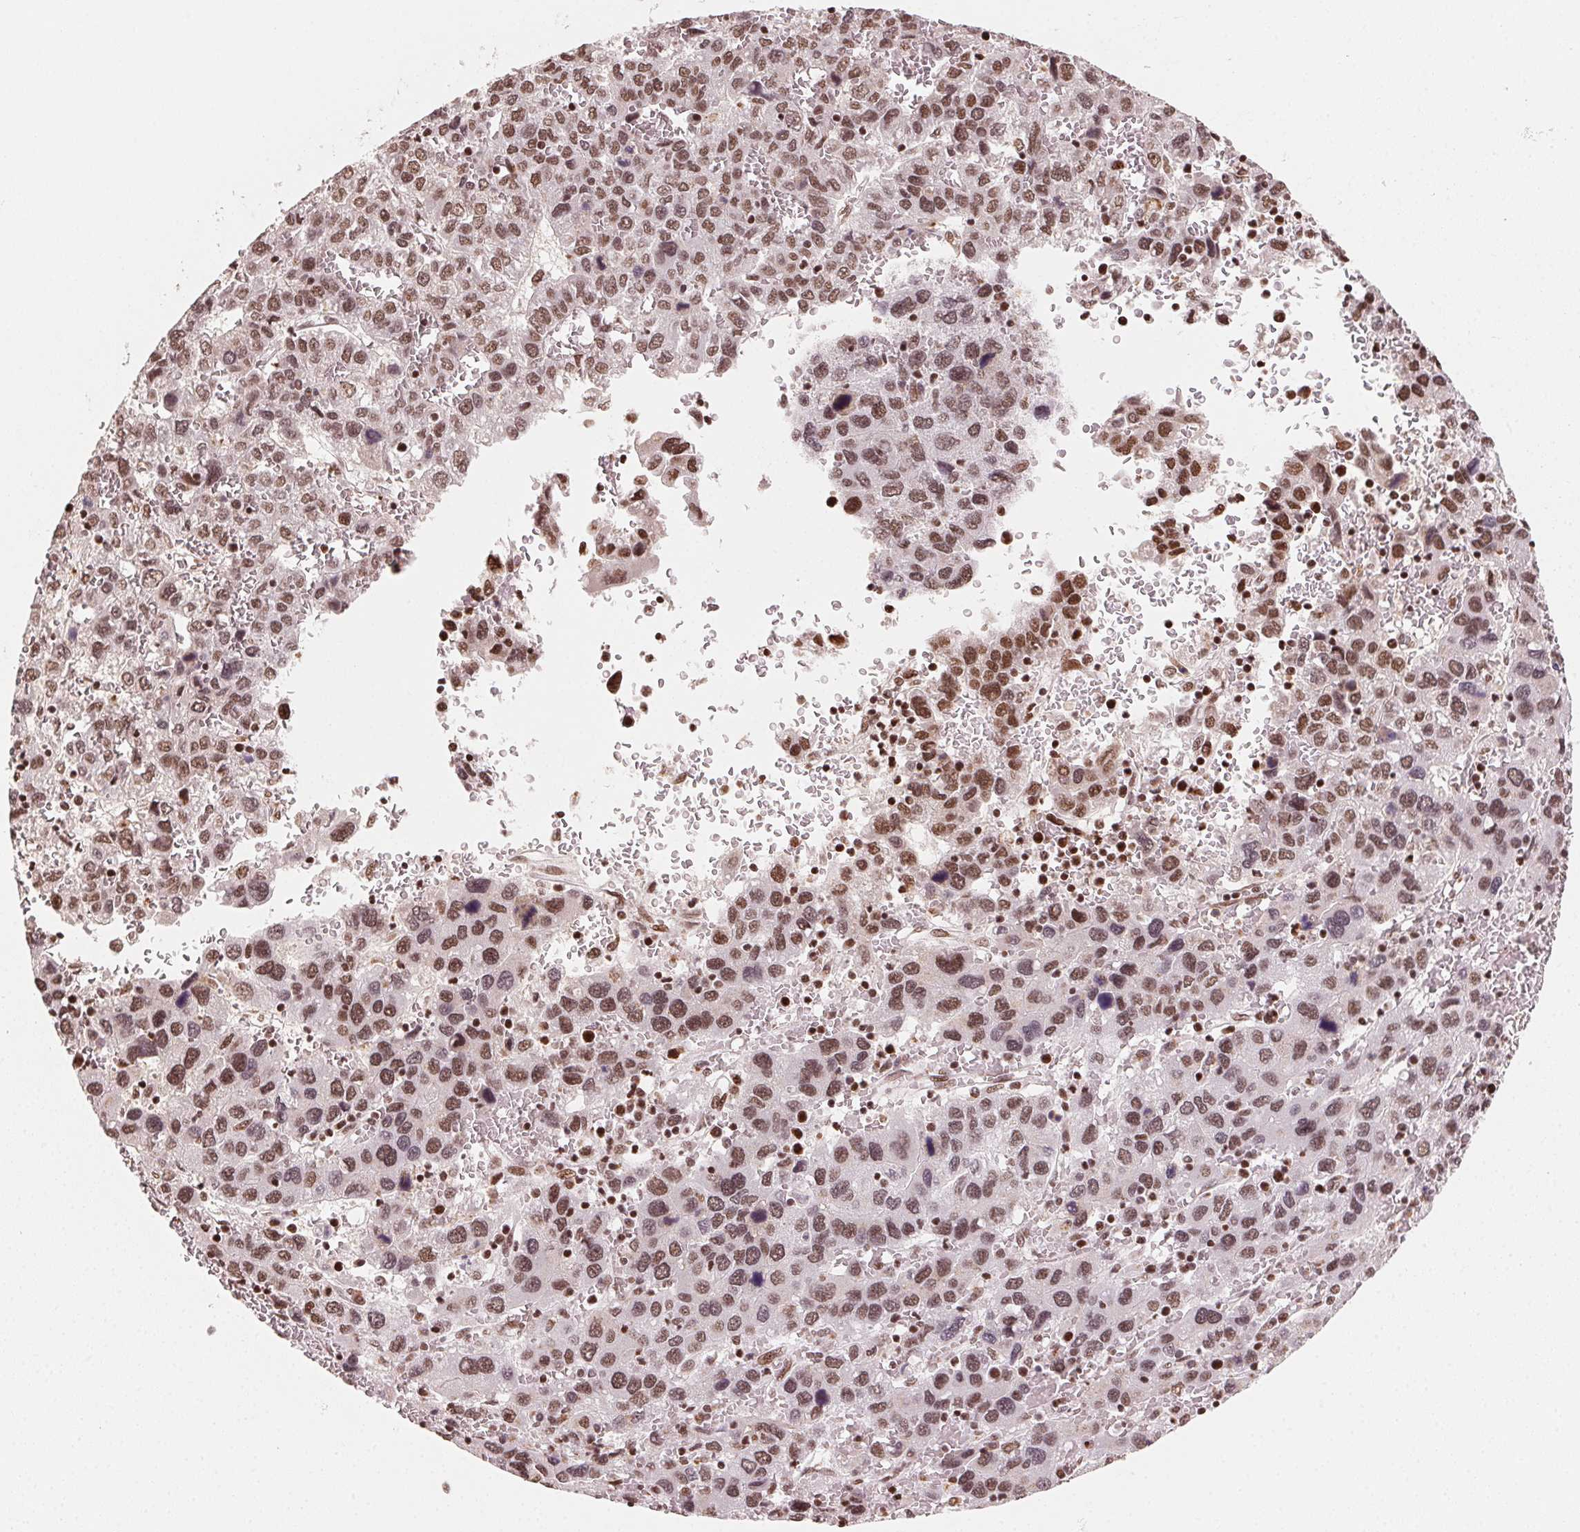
{"staining": {"intensity": "moderate", "quantity": ">75%", "location": "nuclear"}, "tissue": "liver cancer", "cell_type": "Tumor cells", "image_type": "cancer", "snomed": [{"axis": "morphology", "description": "Carcinoma, Hepatocellular, NOS"}, {"axis": "topography", "description": "Liver"}], "caption": "Protein expression analysis of liver hepatocellular carcinoma reveals moderate nuclear positivity in about >75% of tumor cells.", "gene": "TOPORS", "patient": {"sex": "male", "age": 69}}